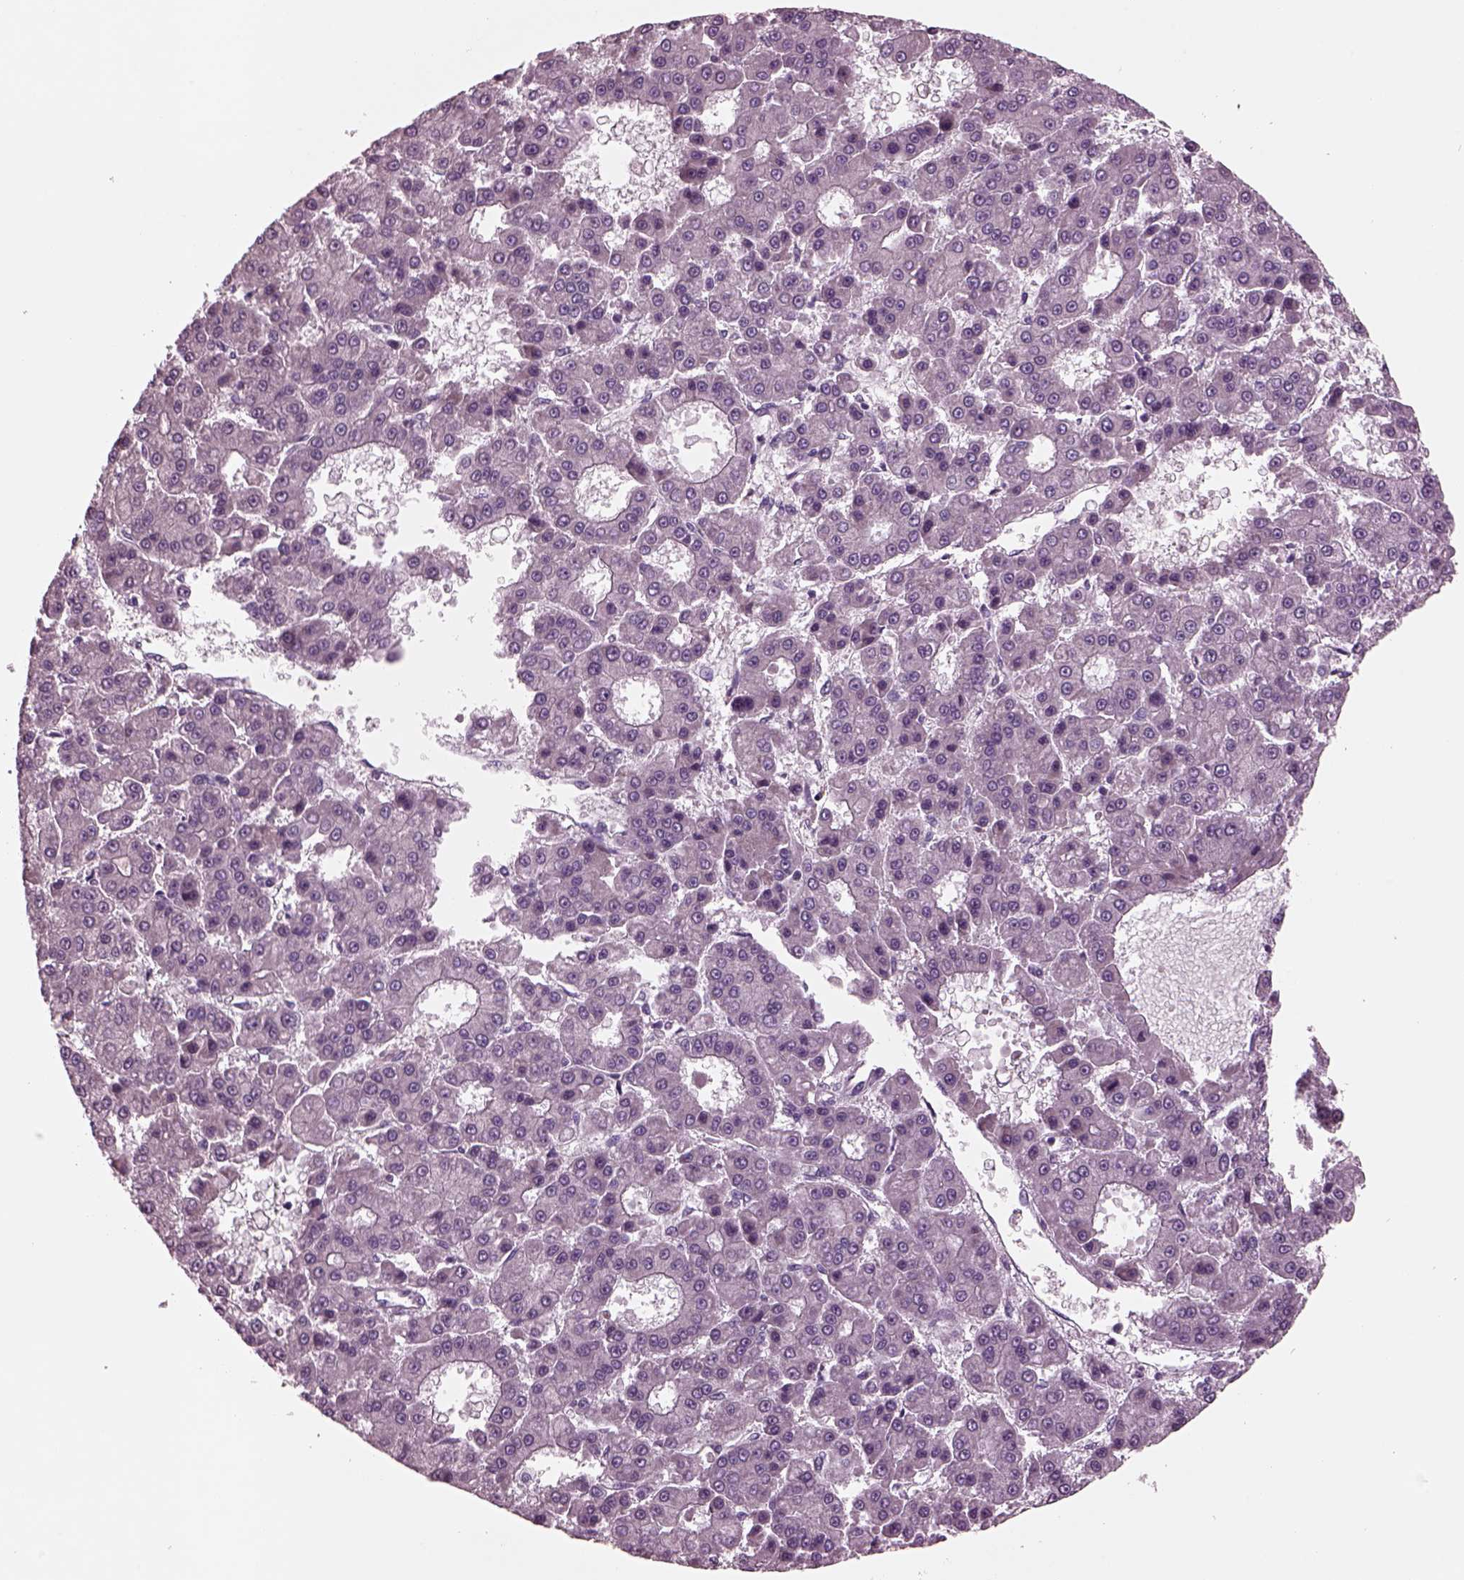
{"staining": {"intensity": "negative", "quantity": "none", "location": "none"}, "tissue": "liver cancer", "cell_type": "Tumor cells", "image_type": "cancer", "snomed": [{"axis": "morphology", "description": "Carcinoma, Hepatocellular, NOS"}, {"axis": "topography", "description": "Liver"}], "caption": "Histopathology image shows no protein positivity in tumor cells of liver cancer (hepatocellular carcinoma) tissue.", "gene": "AP4M1", "patient": {"sex": "male", "age": 70}}